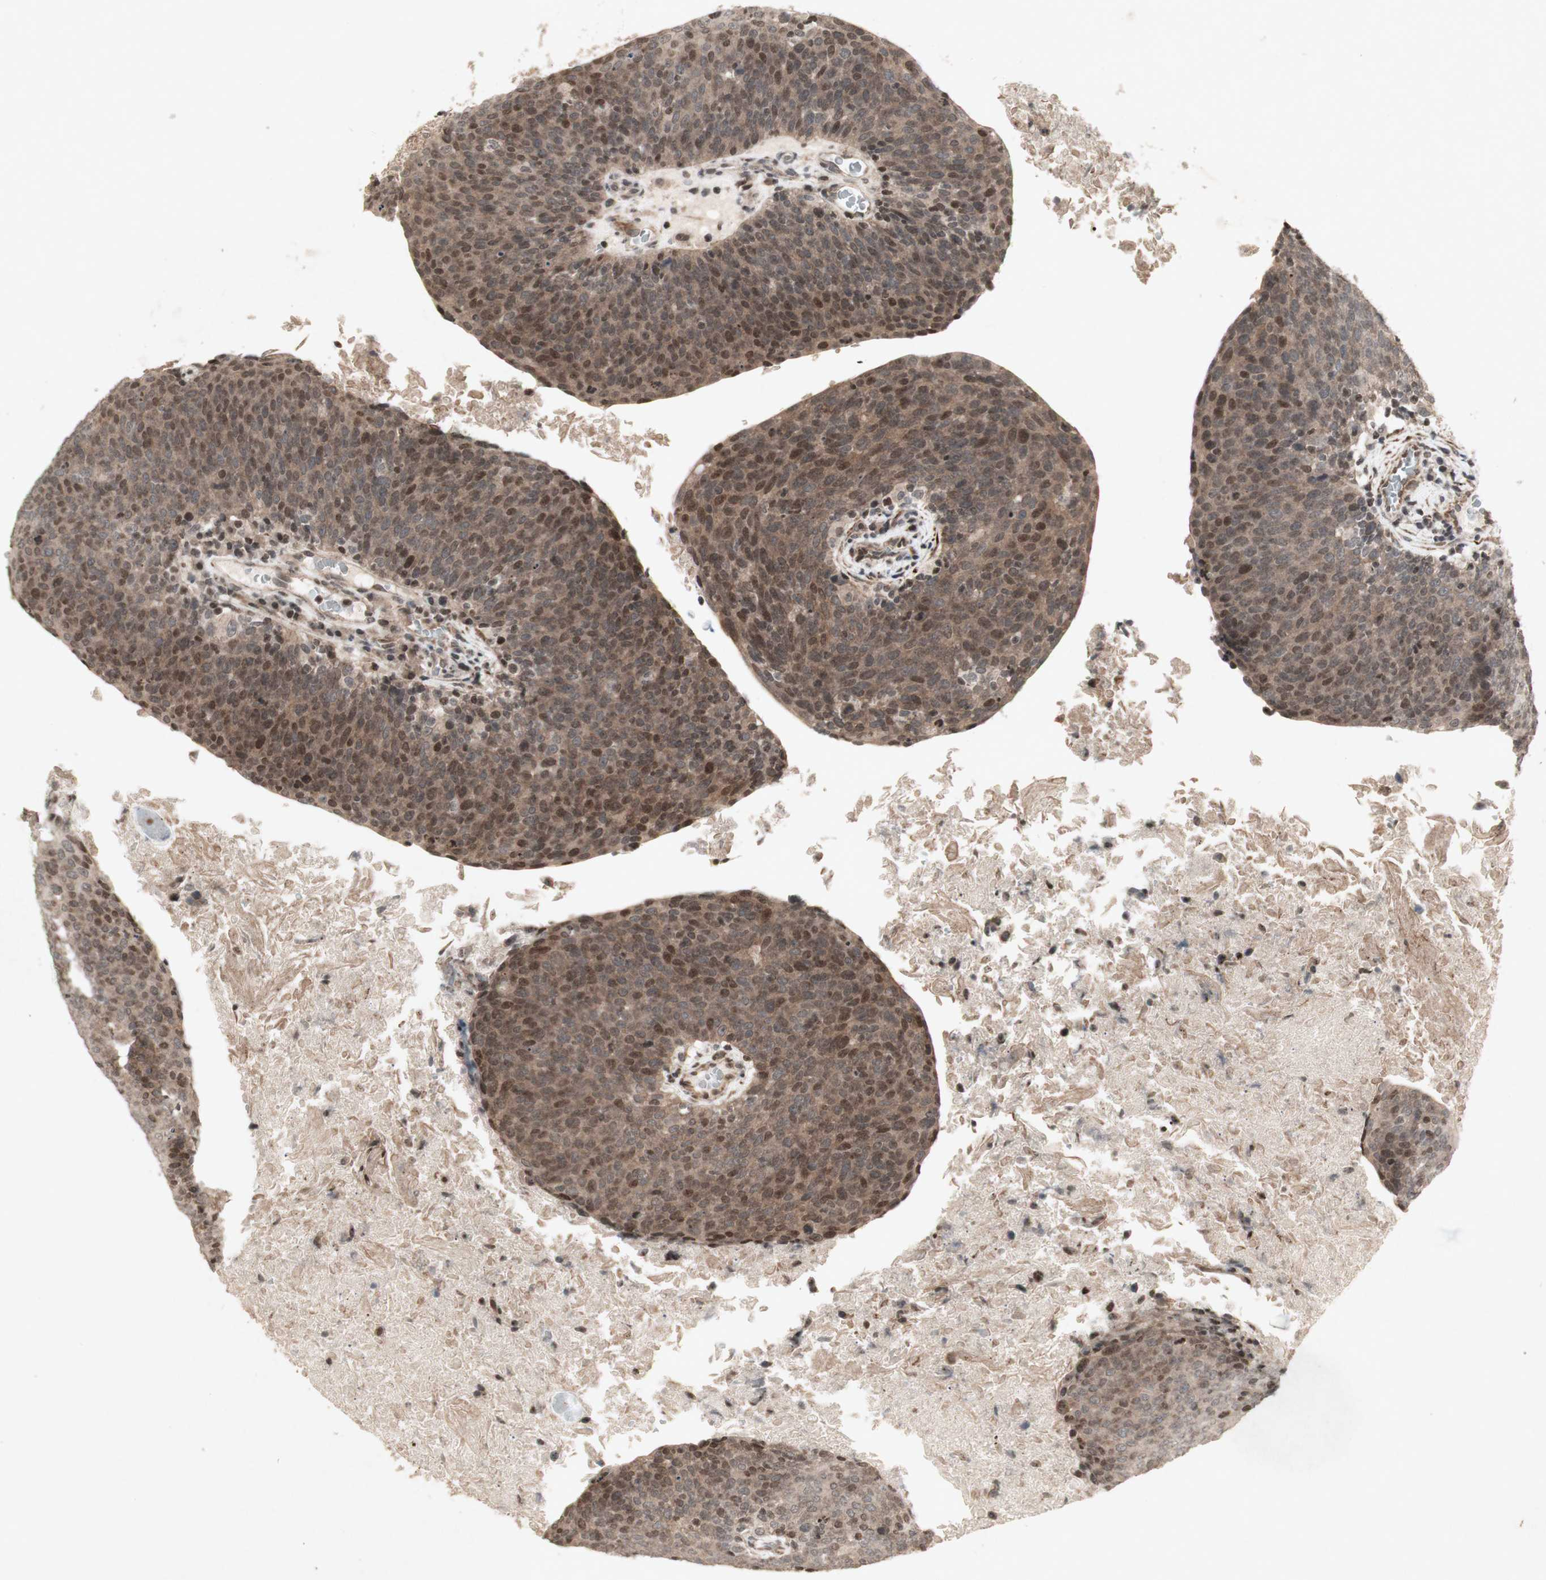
{"staining": {"intensity": "moderate", "quantity": ">75%", "location": "cytoplasmic/membranous,nuclear"}, "tissue": "head and neck cancer", "cell_type": "Tumor cells", "image_type": "cancer", "snomed": [{"axis": "morphology", "description": "Squamous cell carcinoma, NOS"}, {"axis": "morphology", "description": "Squamous cell carcinoma, metastatic, NOS"}, {"axis": "topography", "description": "Lymph node"}, {"axis": "topography", "description": "Head-Neck"}], "caption": "Immunohistochemical staining of human head and neck cancer demonstrates medium levels of moderate cytoplasmic/membranous and nuclear positivity in approximately >75% of tumor cells. (brown staining indicates protein expression, while blue staining denotes nuclei).", "gene": "PLXNA1", "patient": {"sex": "male", "age": 62}}